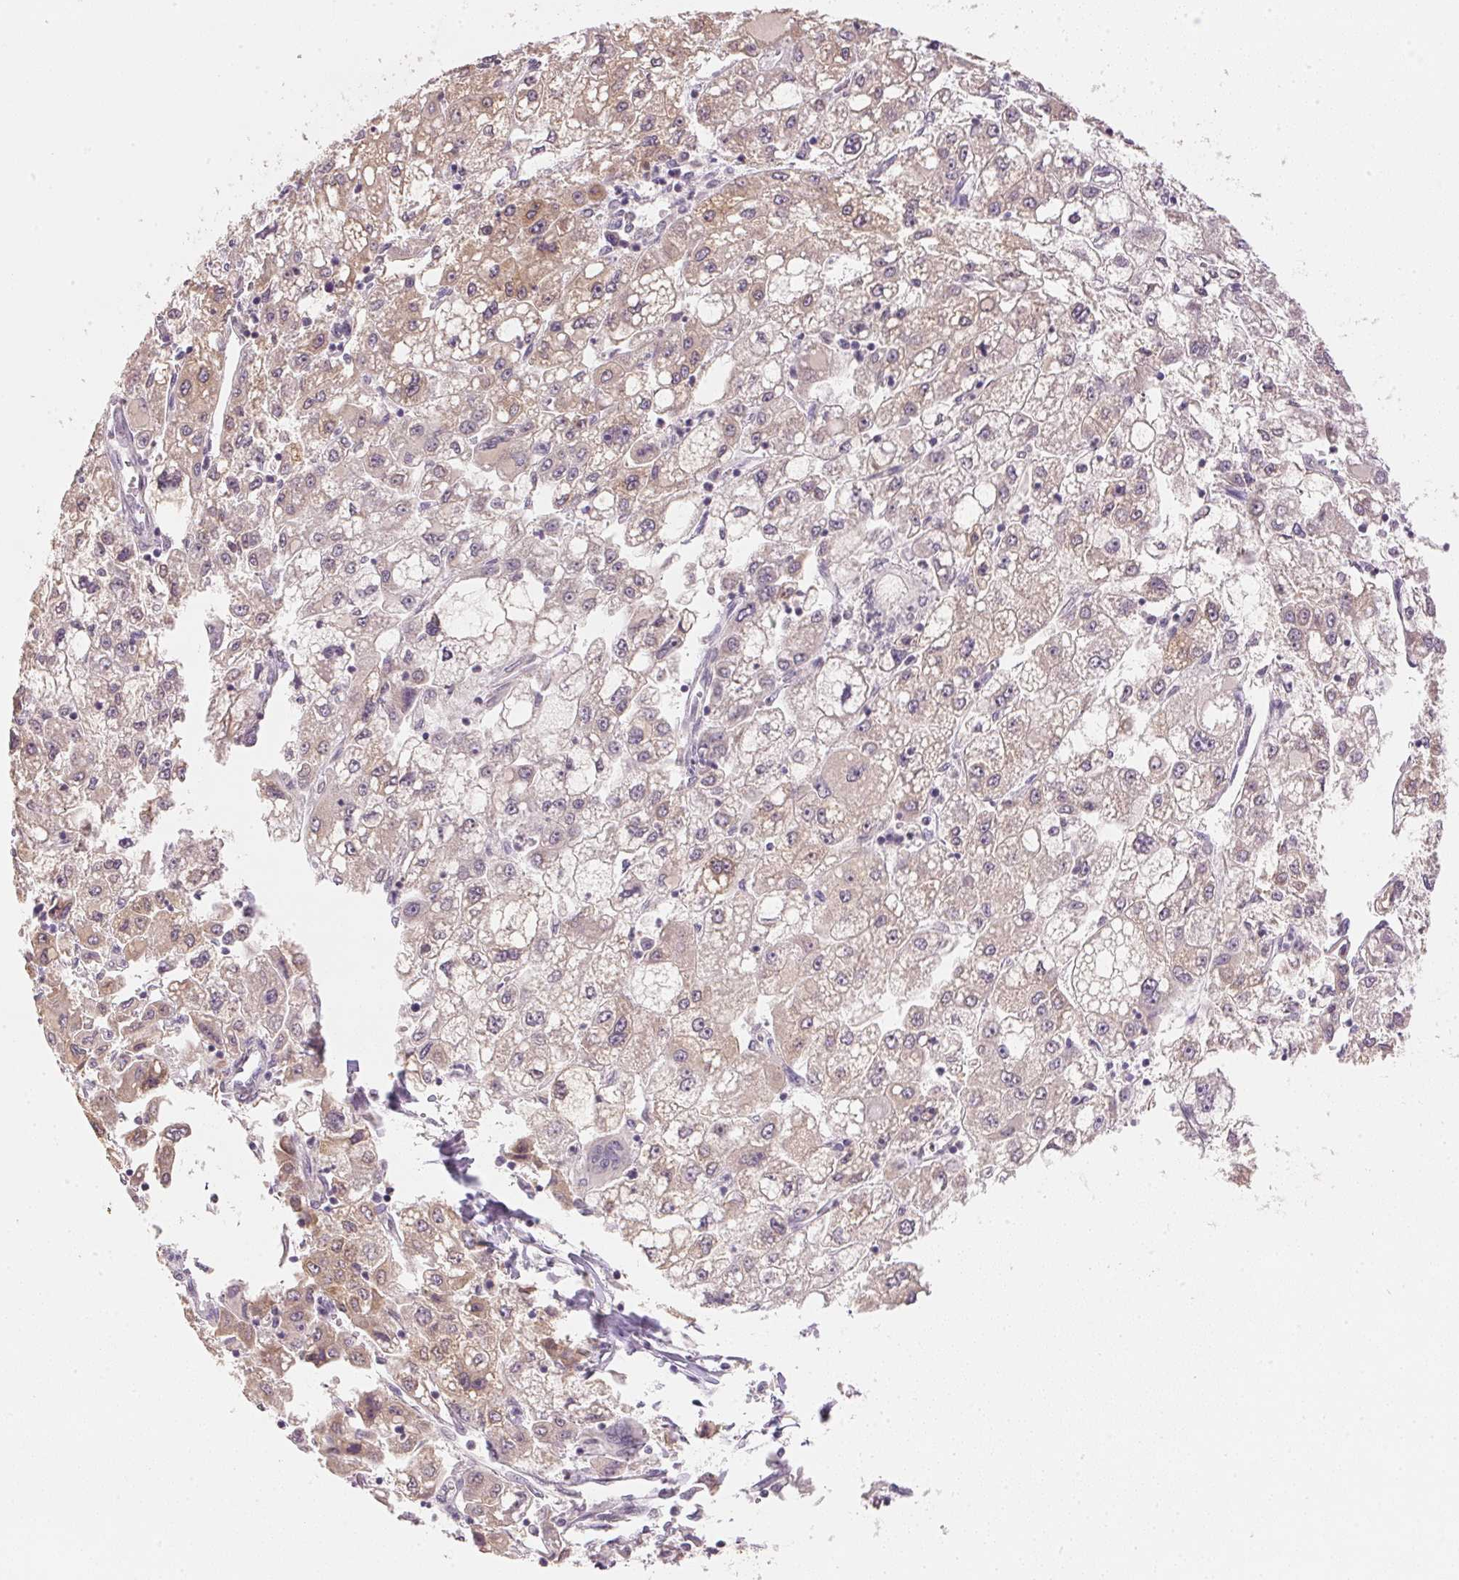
{"staining": {"intensity": "weak", "quantity": "25%-75%", "location": "cytoplasmic/membranous"}, "tissue": "liver cancer", "cell_type": "Tumor cells", "image_type": "cancer", "snomed": [{"axis": "morphology", "description": "Carcinoma, Hepatocellular, NOS"}, {"axis": "topography", "description": "Liver"}], "caption": "There is low levels of weak cytoplasmic/membranous staining in tumor cells of hepatocellular carcinoma (liver), as demonstrated by immunohistochemical staining (brown color).", "gene": "DHCR24", "patient": {"sex": "male", "age": 40}}